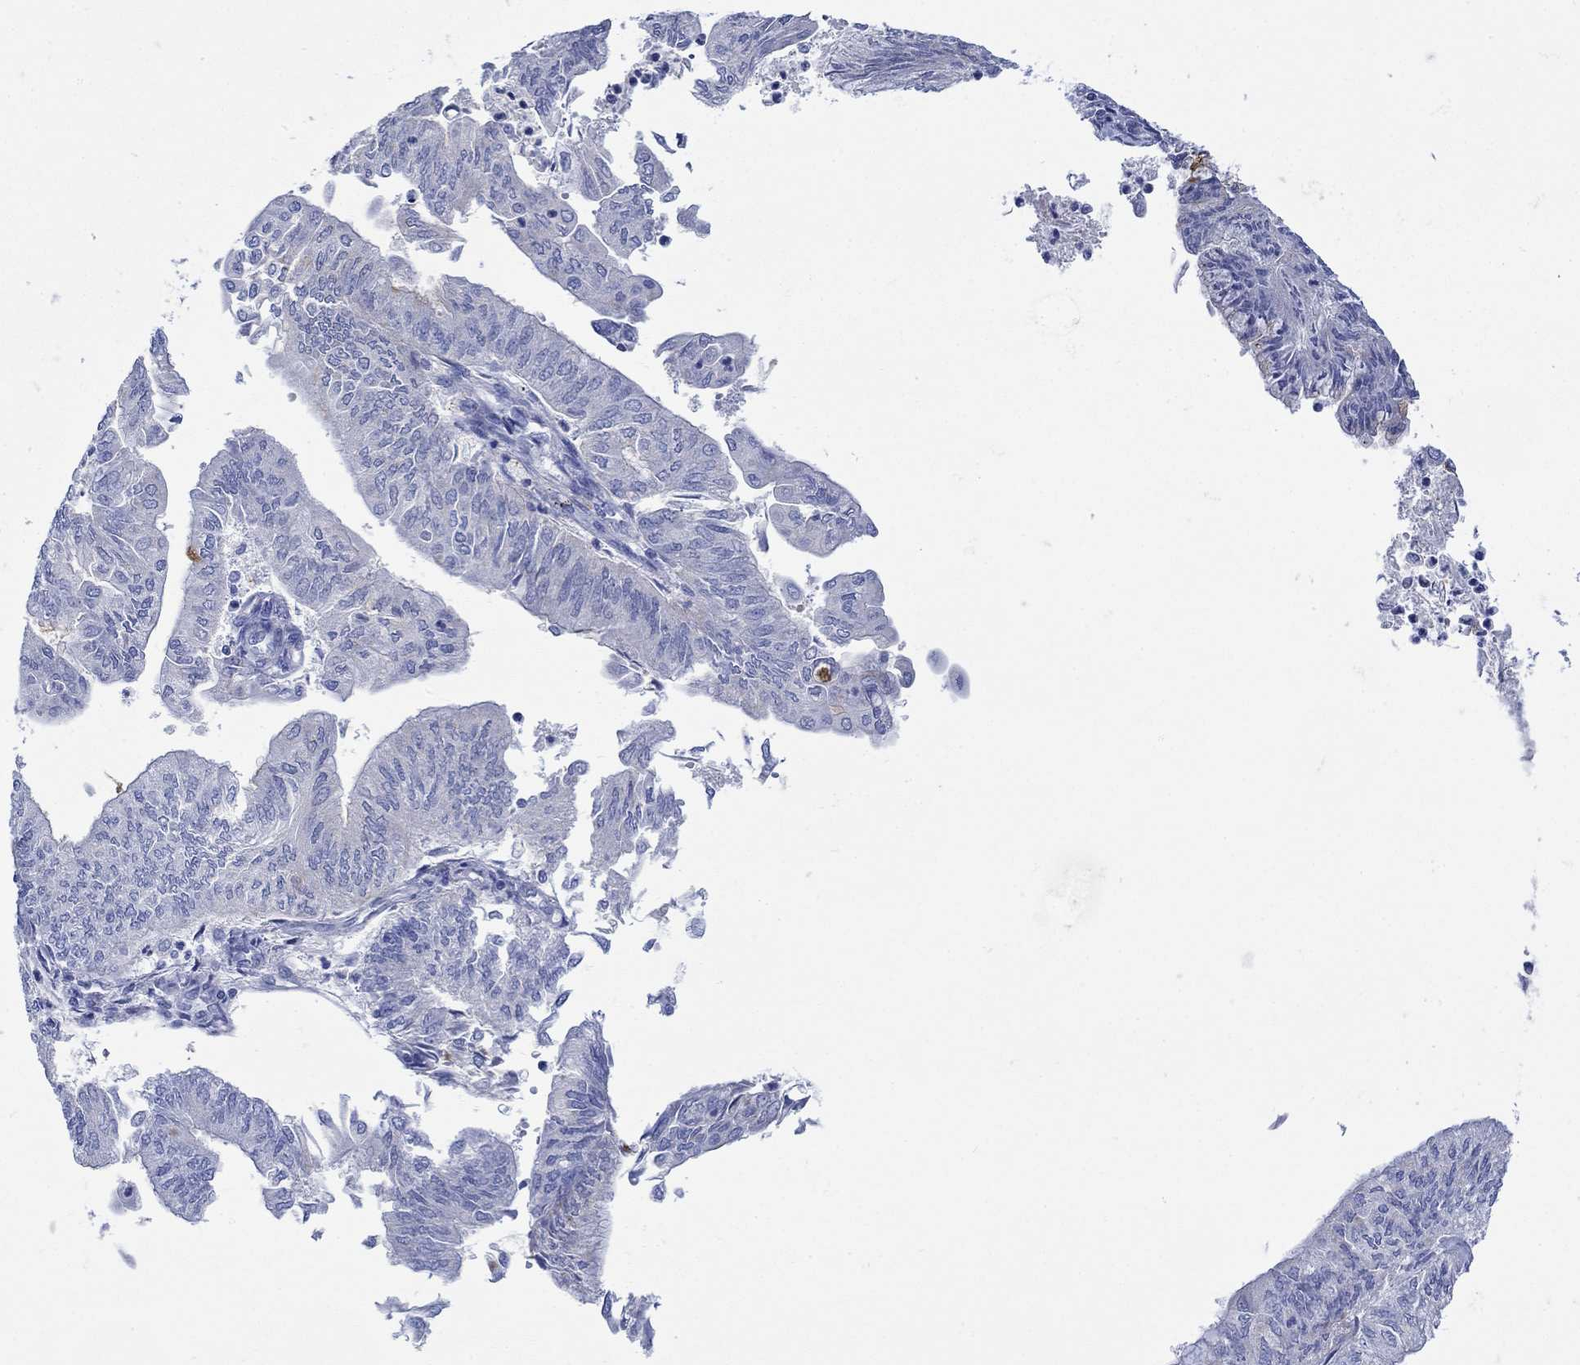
{"staining": {"intensity": "weak", "quantity": "<25%", "location": "cytoplasmic/membranous"}, "tissue": "endometrial cancer", "cell_type": "Tumor cells", "image_type": "cancer", "snomed": [{"axis": "morphology", "description": "Adenocarcinoma, NOS"}, {"axis": "topography", "description": "Endometrium"}], "caption": "IHC of human endometrial cancer exhibits no expression in tumor cells.", "gene": "ANKMY1", "patient": {"sex": "female", "age": 59}}